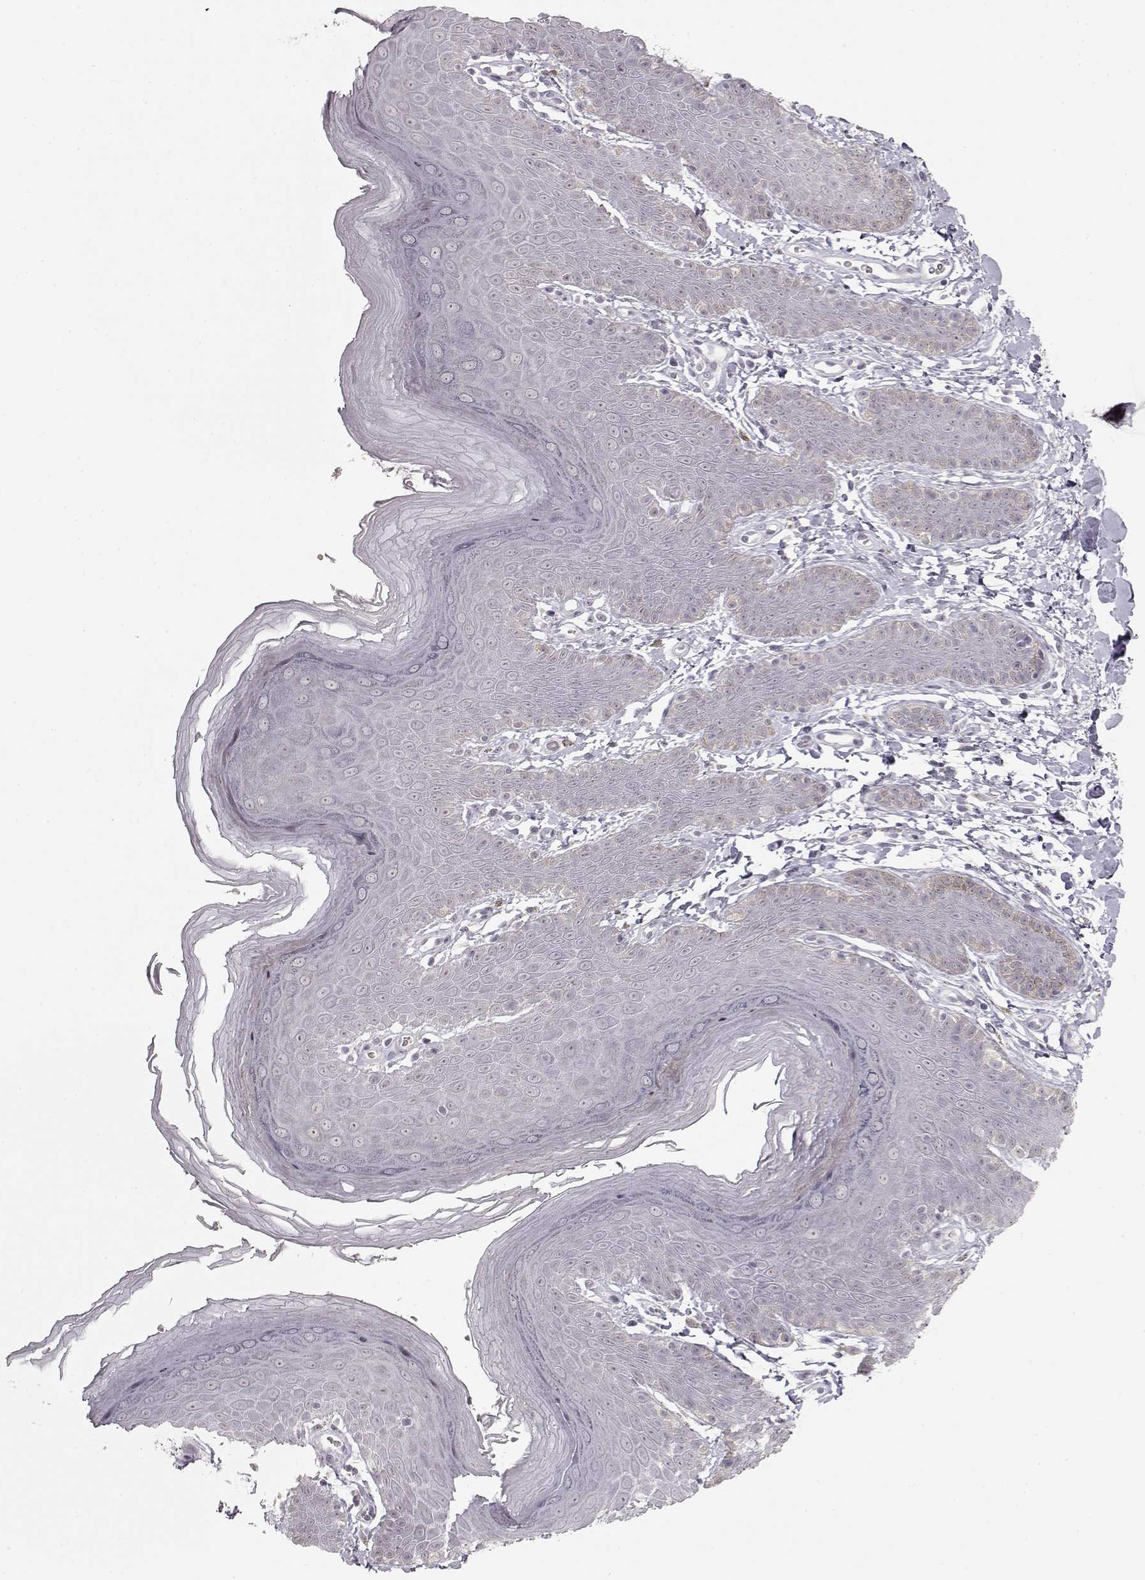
{"staining": {"intensity": "negative", "quantity": "none", "location": "none"}, "tissue": "skin", "cell_type": "Epidermal cells", "image_type": "normal", "snomed": [{"axis": "morphology", "description": "Normal tissue, NOS"}, {"axis": "topography", "description": "Anal"}], "caption": "High power microscopy micrograph of an IHC histopathology image of normal skin, revealing no significant staining in epidermal cells.", "gene": "FAM205A", "patient": {"sex": "male", "age": 53}}